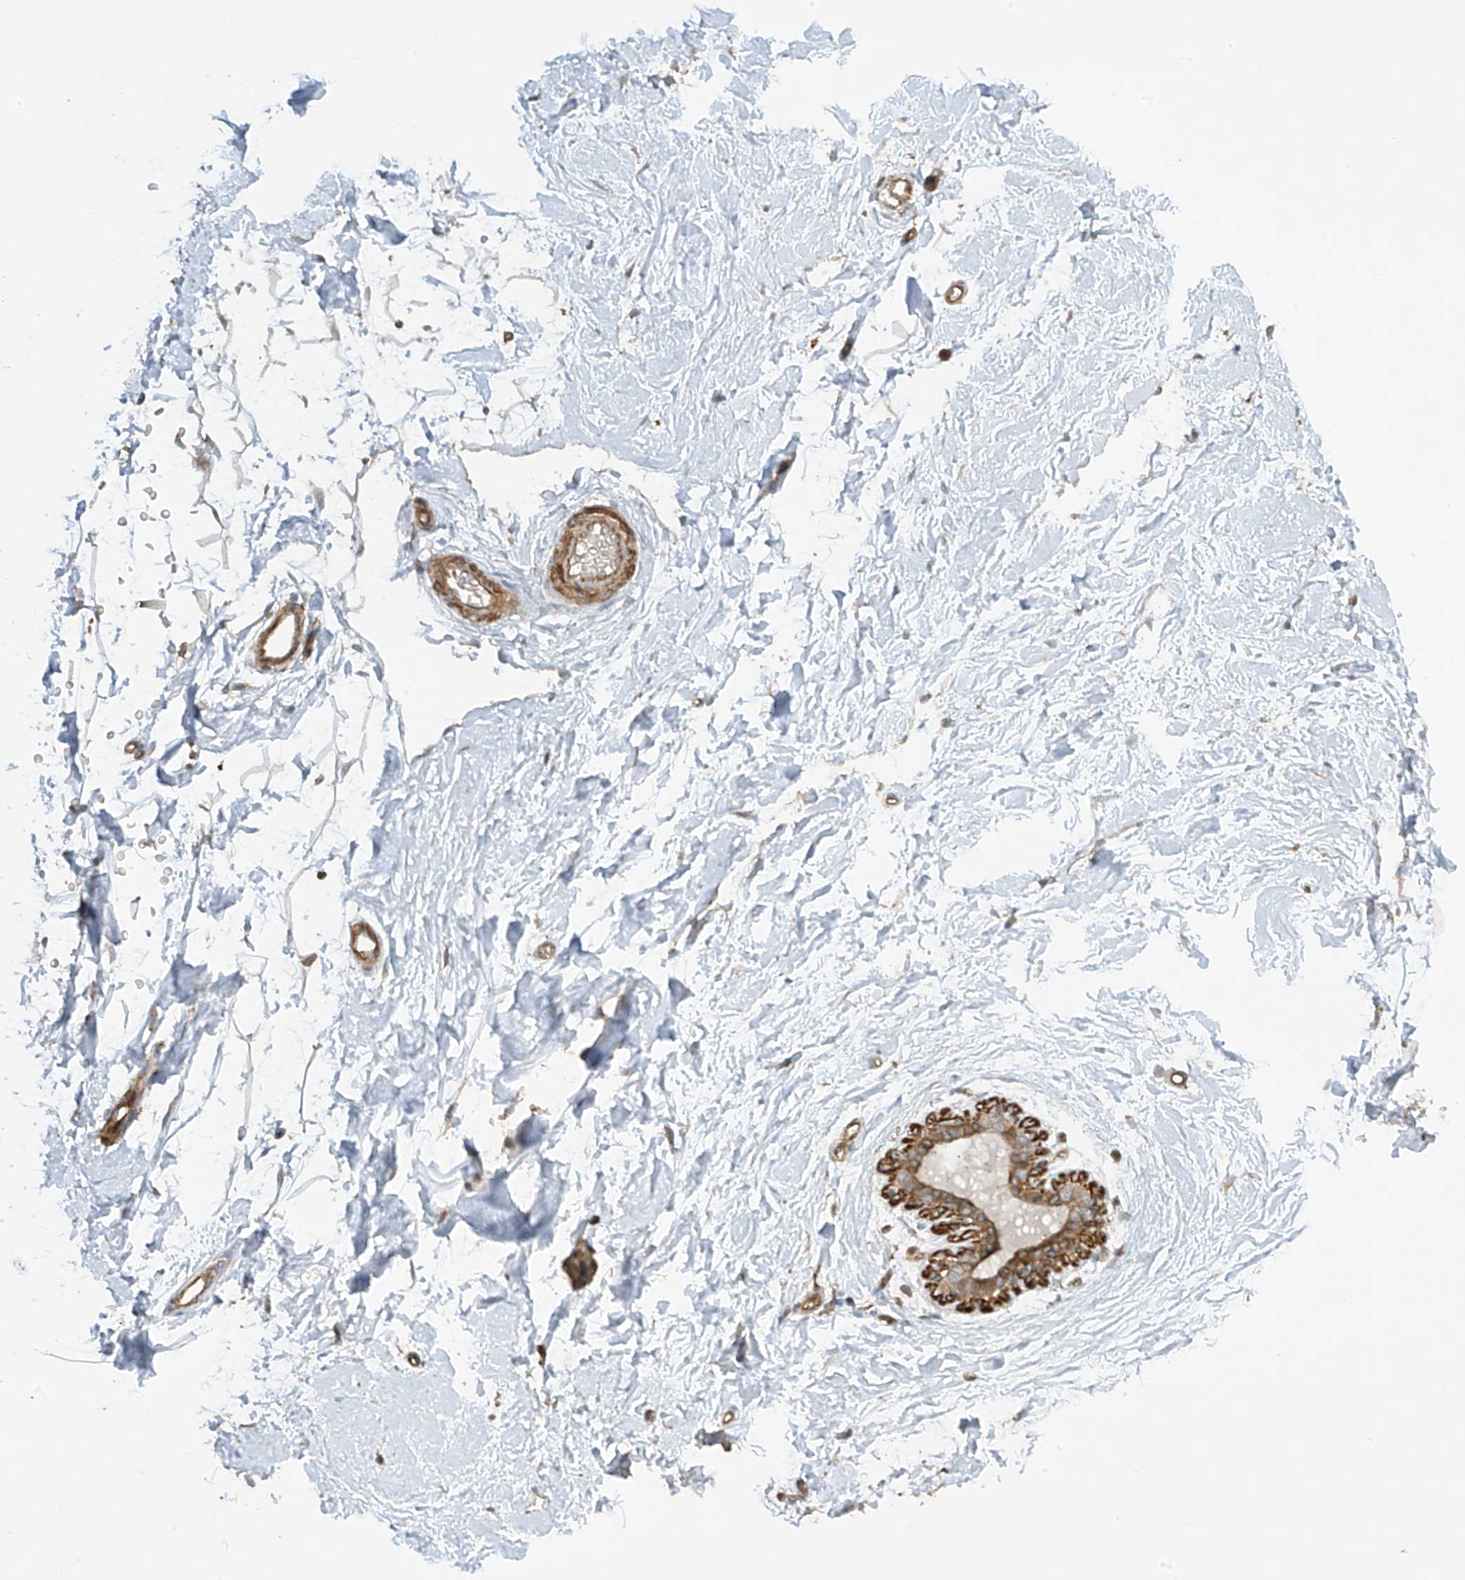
{"staining": {"intensity": "weak", "quantity": "25%-75%", "location": "cytoplasmic/membranous"}, "tissue": "adipose tissue", "cell_type": "Adipocytes", "image_type": "normal", "snomed": [{"axis": "morphology", "description": "Normal tissue, NOS"}, {"axis": "topography", "description": "Breast"}], "caption": "A brown stain labels weak cytoplasmic/membranous staining of a protein in adipocytes of normal adipose tissue.", "gene": "ENTR1", "patient": {"sex": "female", "age": 23}}